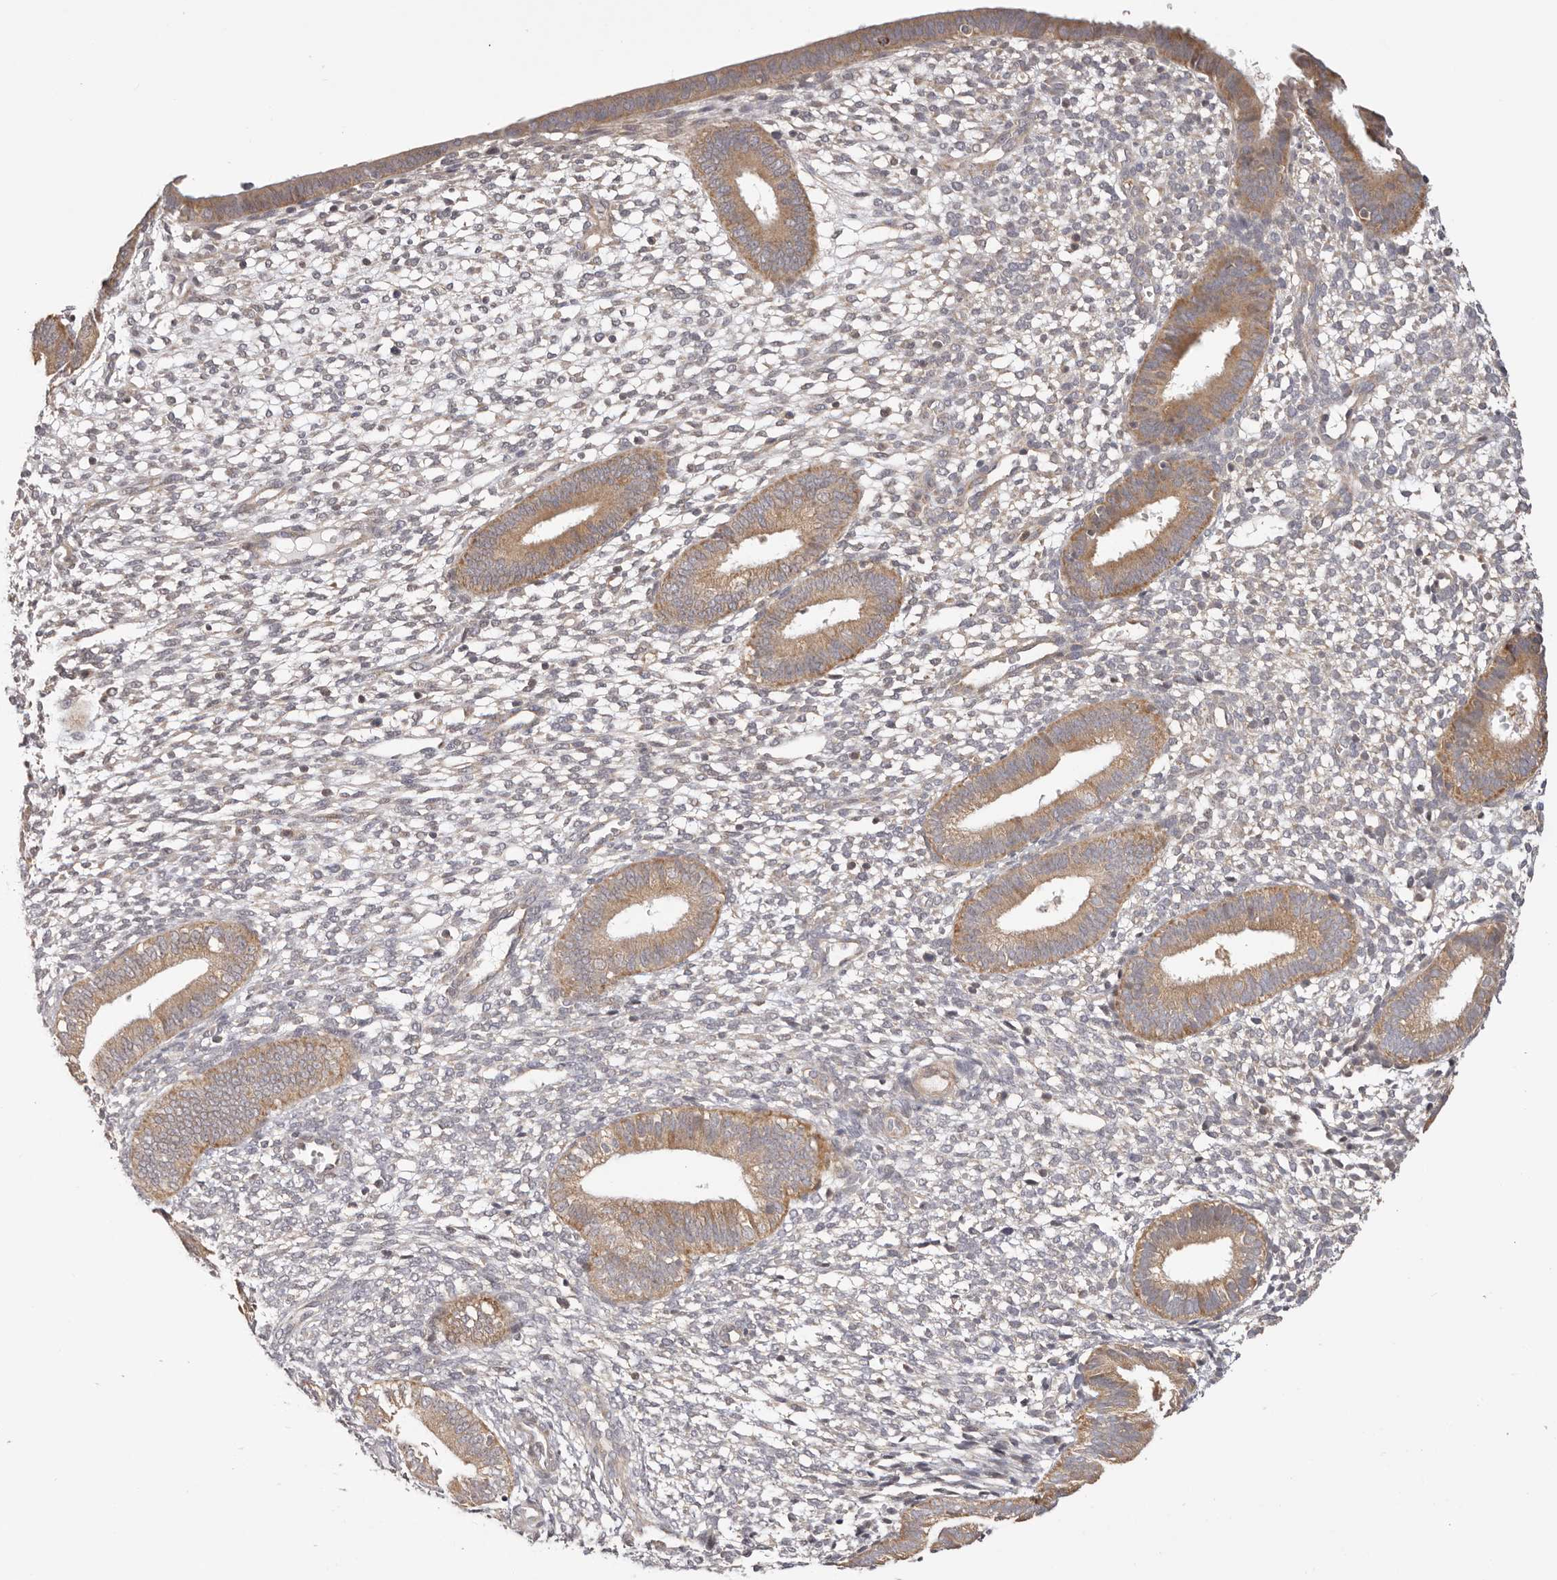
{"staining": {"intensity": "negative", "quantity": "none", "location": "none"}, "tissue": "endometrium", "cell_type": "Cells in endometrial stroma", "image_type": "normal", "snomed": [{"axis": "morphology", "description": "Normal tissue, NOS"}, {"axis": "topography", "description": "Endometrium"}], "caption": "An image of endometrium stained for a protein demonstrates no brown staining in cells in endometrial stroma. Brightfield microscopy of IHC stained with DAB (3,3'-diaminobenzidine) (brown) and hematoxylin (blue), captured at high magnification.", "gene": "KCMF1", "patient": {"sex": "female", "age": 46}}